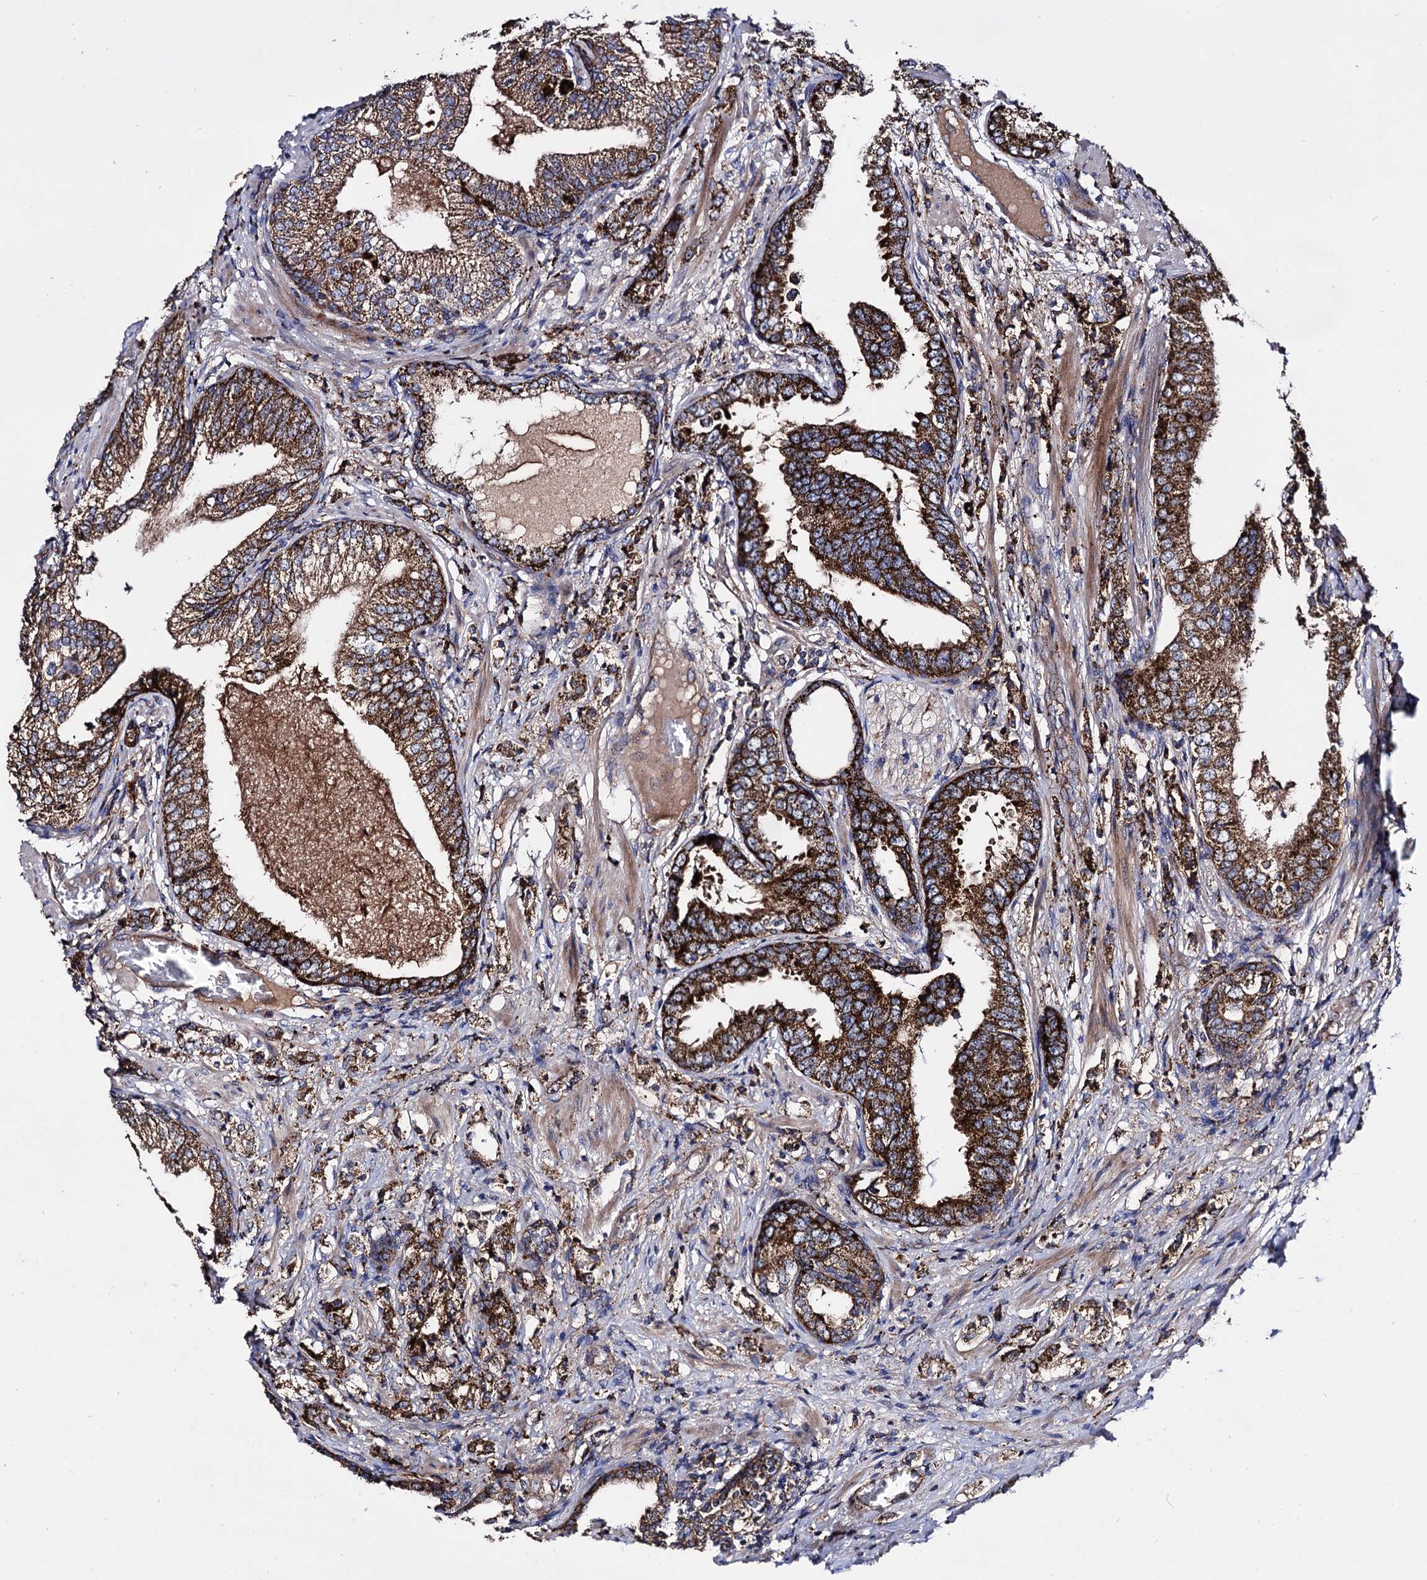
{"staining": {"intensity": "strong", "quantity": ">75%", "location": "cytoplasmic/membranous"}, "tissue": "prostate cancer", "cell_type": "Tumor cells", "image_type": "cancer", "snomed": [{"axis": "morphology", "description": "Adenocarcinoma, High grade"}, {"axis": "topography", "description": "Prostate"}], "caption": "Protein expression analysis of high-grade adenocarcinoma (prostate) demonstrates strong cytoplasmic/membranous positivity in about >75% of tumor cells.", "gene": "IQCH", "patient": {"sex": "male", "age": 69}}